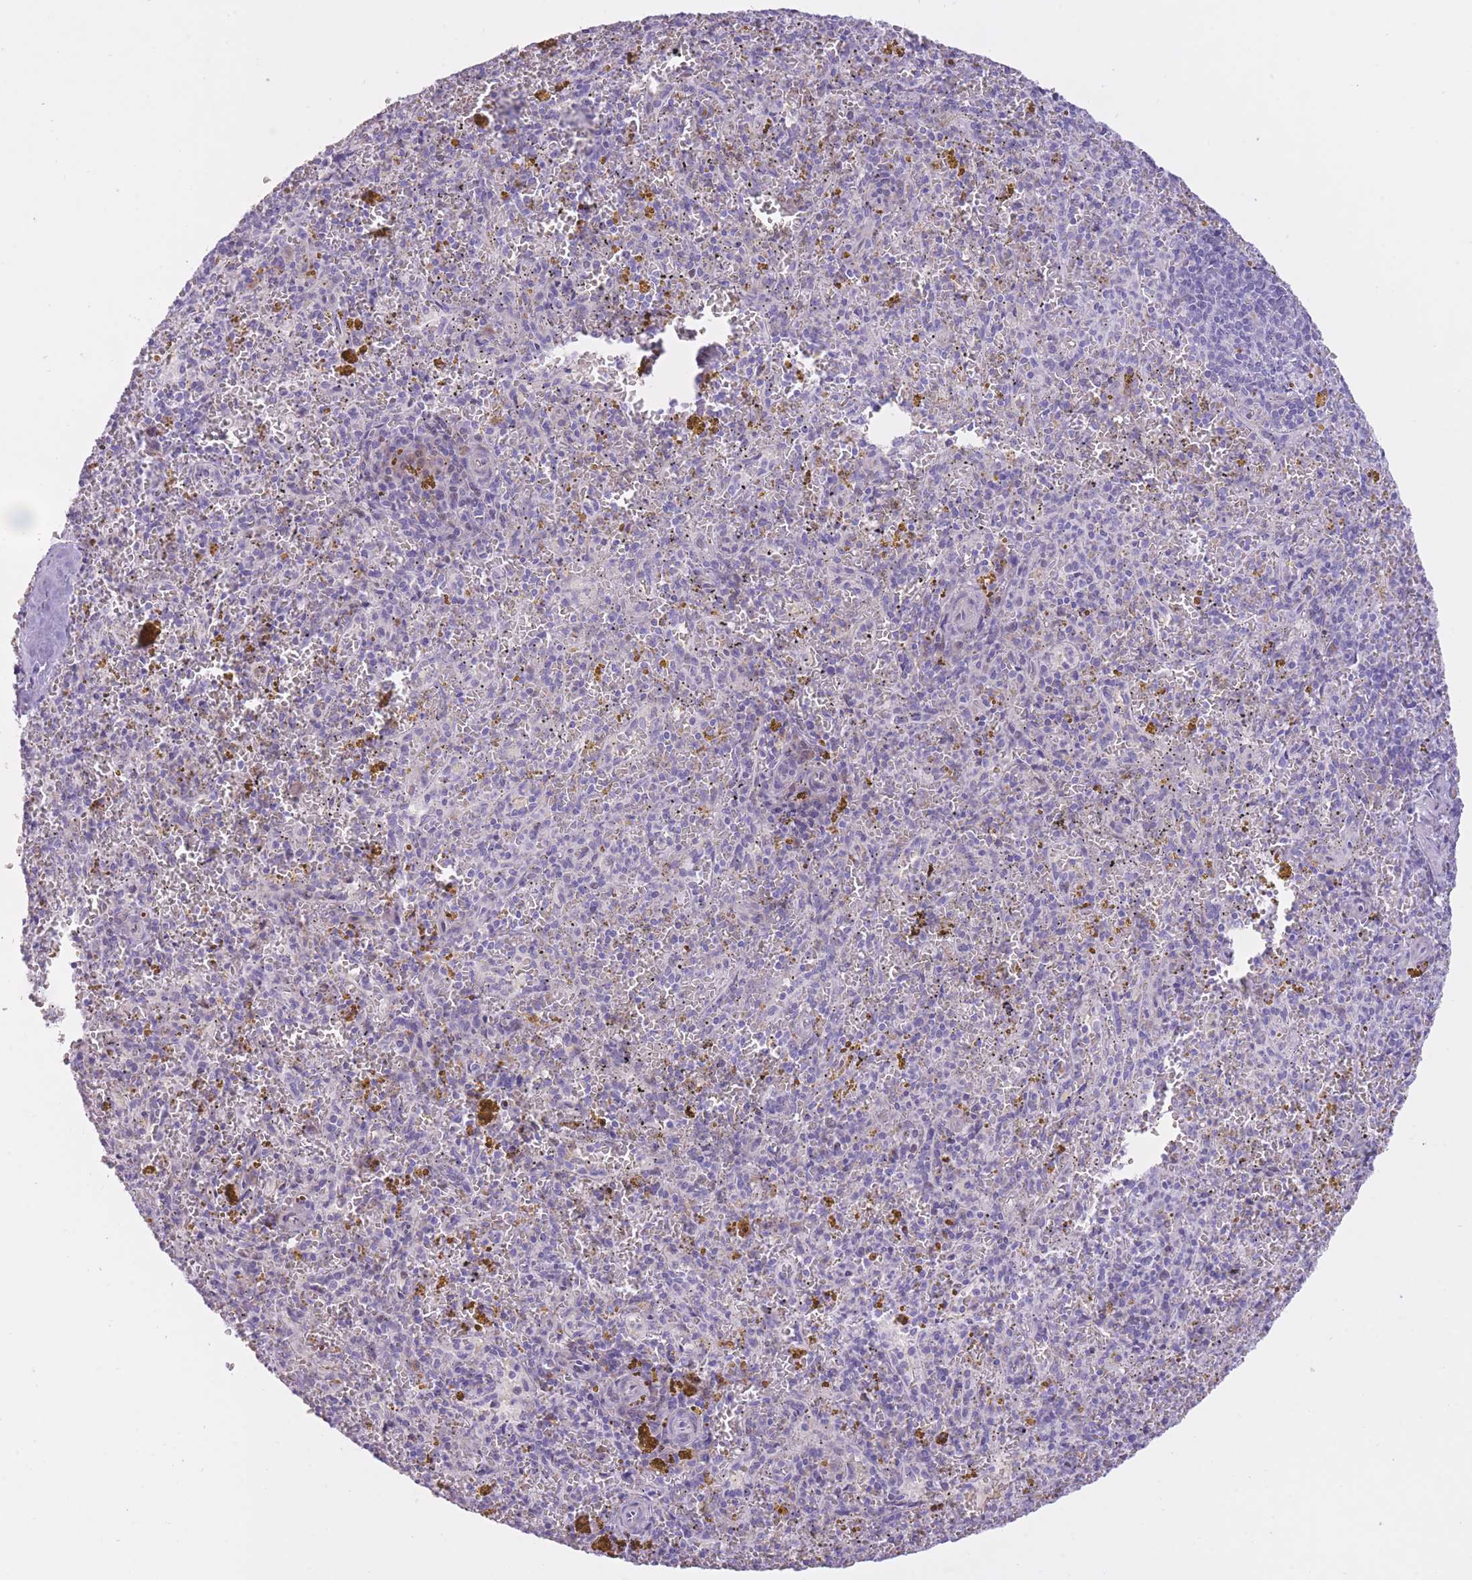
{"staining": {"intensity": "negative", "quantity": "none", "location": "none"}, "tissue": "spleen", "cell_type": "Cells in red pulp", "image_type": "normal", "snomed": [{"axis": "morphology", "description": "Normal tissue, NOS"}, {"axis": "topography", "description": "Spleen"}], "caption": "This is an IHC histopathology image of benign human spleen. There is no expression in cells in red pulp.", "gene": "WDR70", "patient": {"sex": "male", "age": 57}}